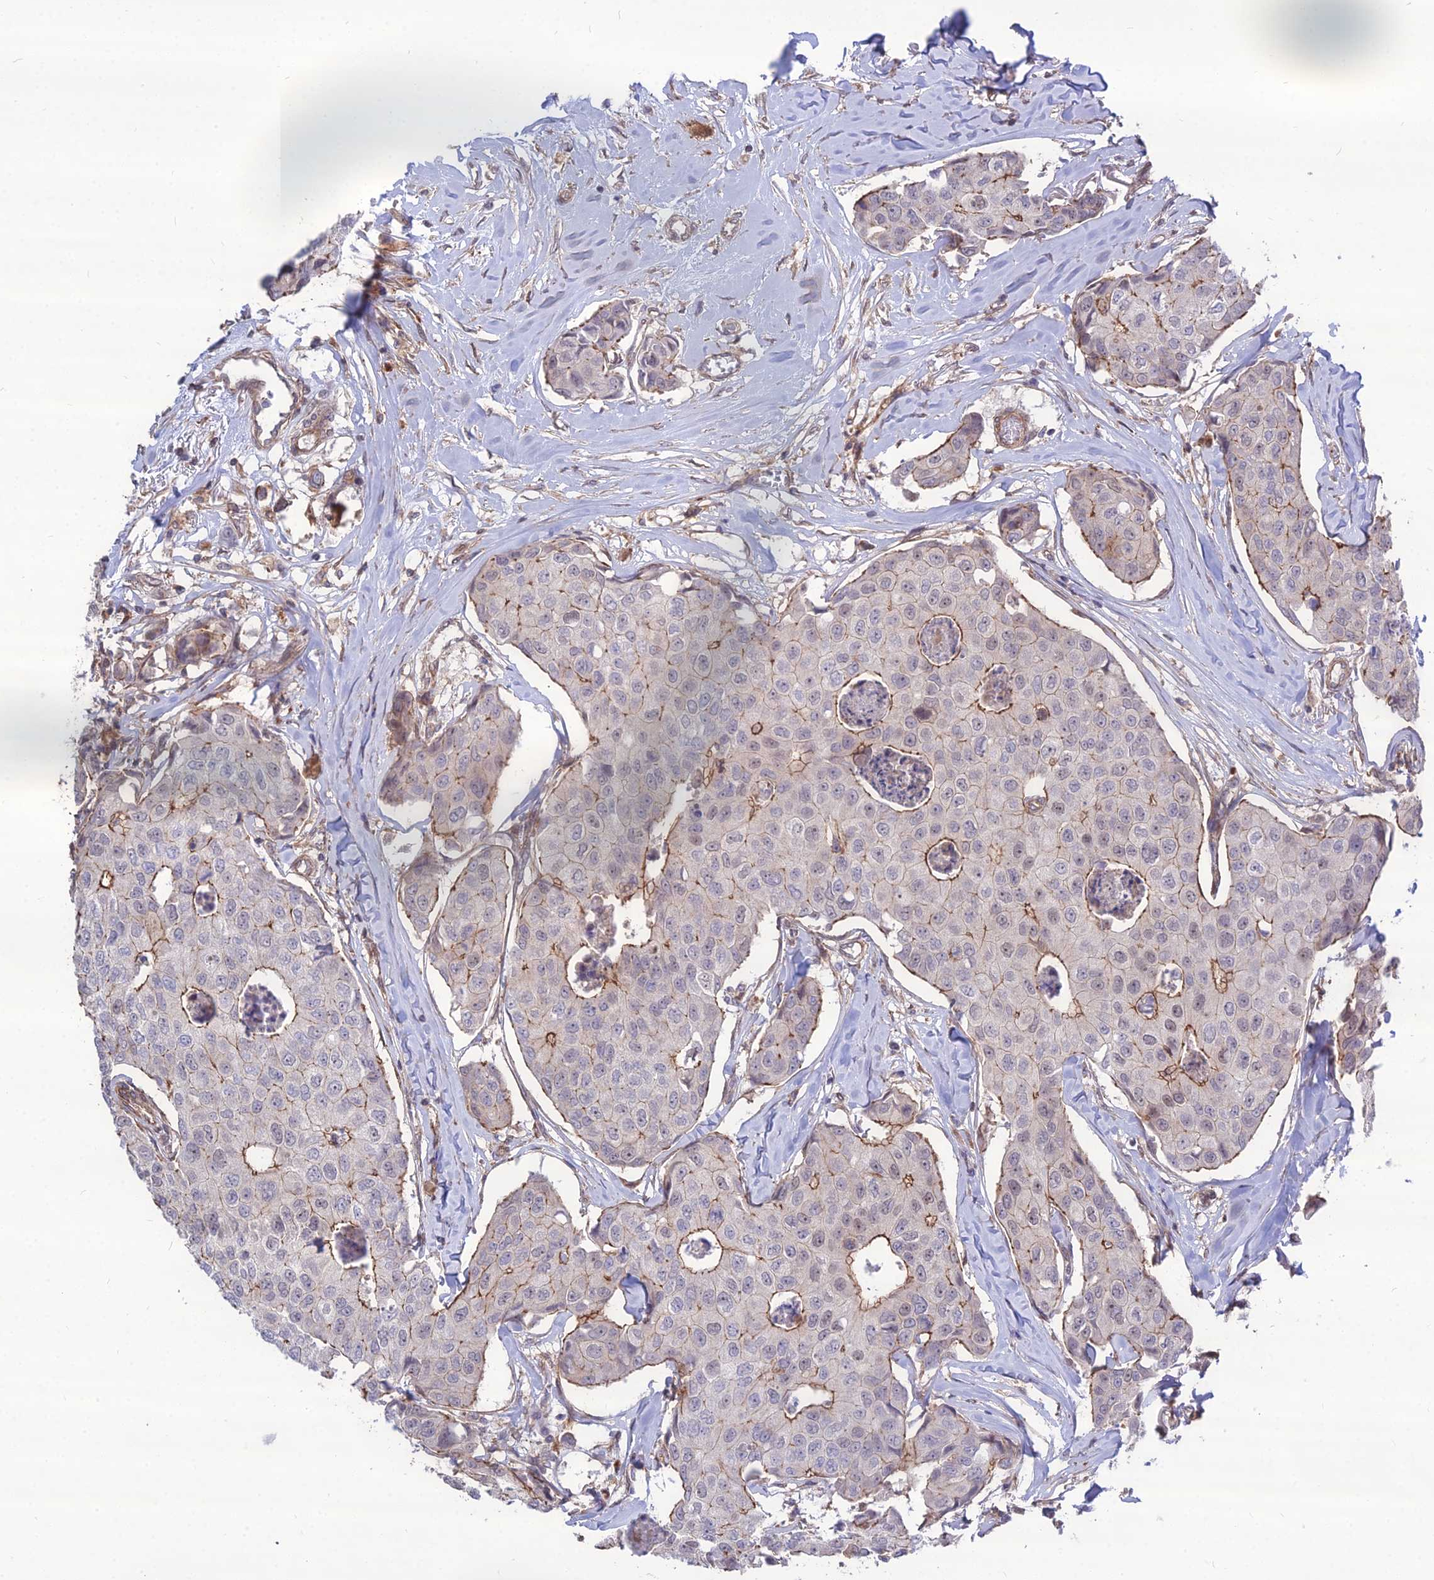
{"staining": {"intensity": "moderate", "quantity": "<25%", "location": "cytoplasmic/membranous"}, "tissue": "breast cancer", "cell_type": "Tumor cells", "image_type": "cancer", "snomed": [{"axis": "morphology", "description": "Duct carcinoma"}, {"axis": "topography", "description": "Breast"}], "caption": "Moderate cytoplasmic/membranous positivity is present in about <25% of tumor cells in breast cancer (invasive ductal carcinoma).", "gene": "TSPYL2", "patient": {"sex": "female", "age": 80}}